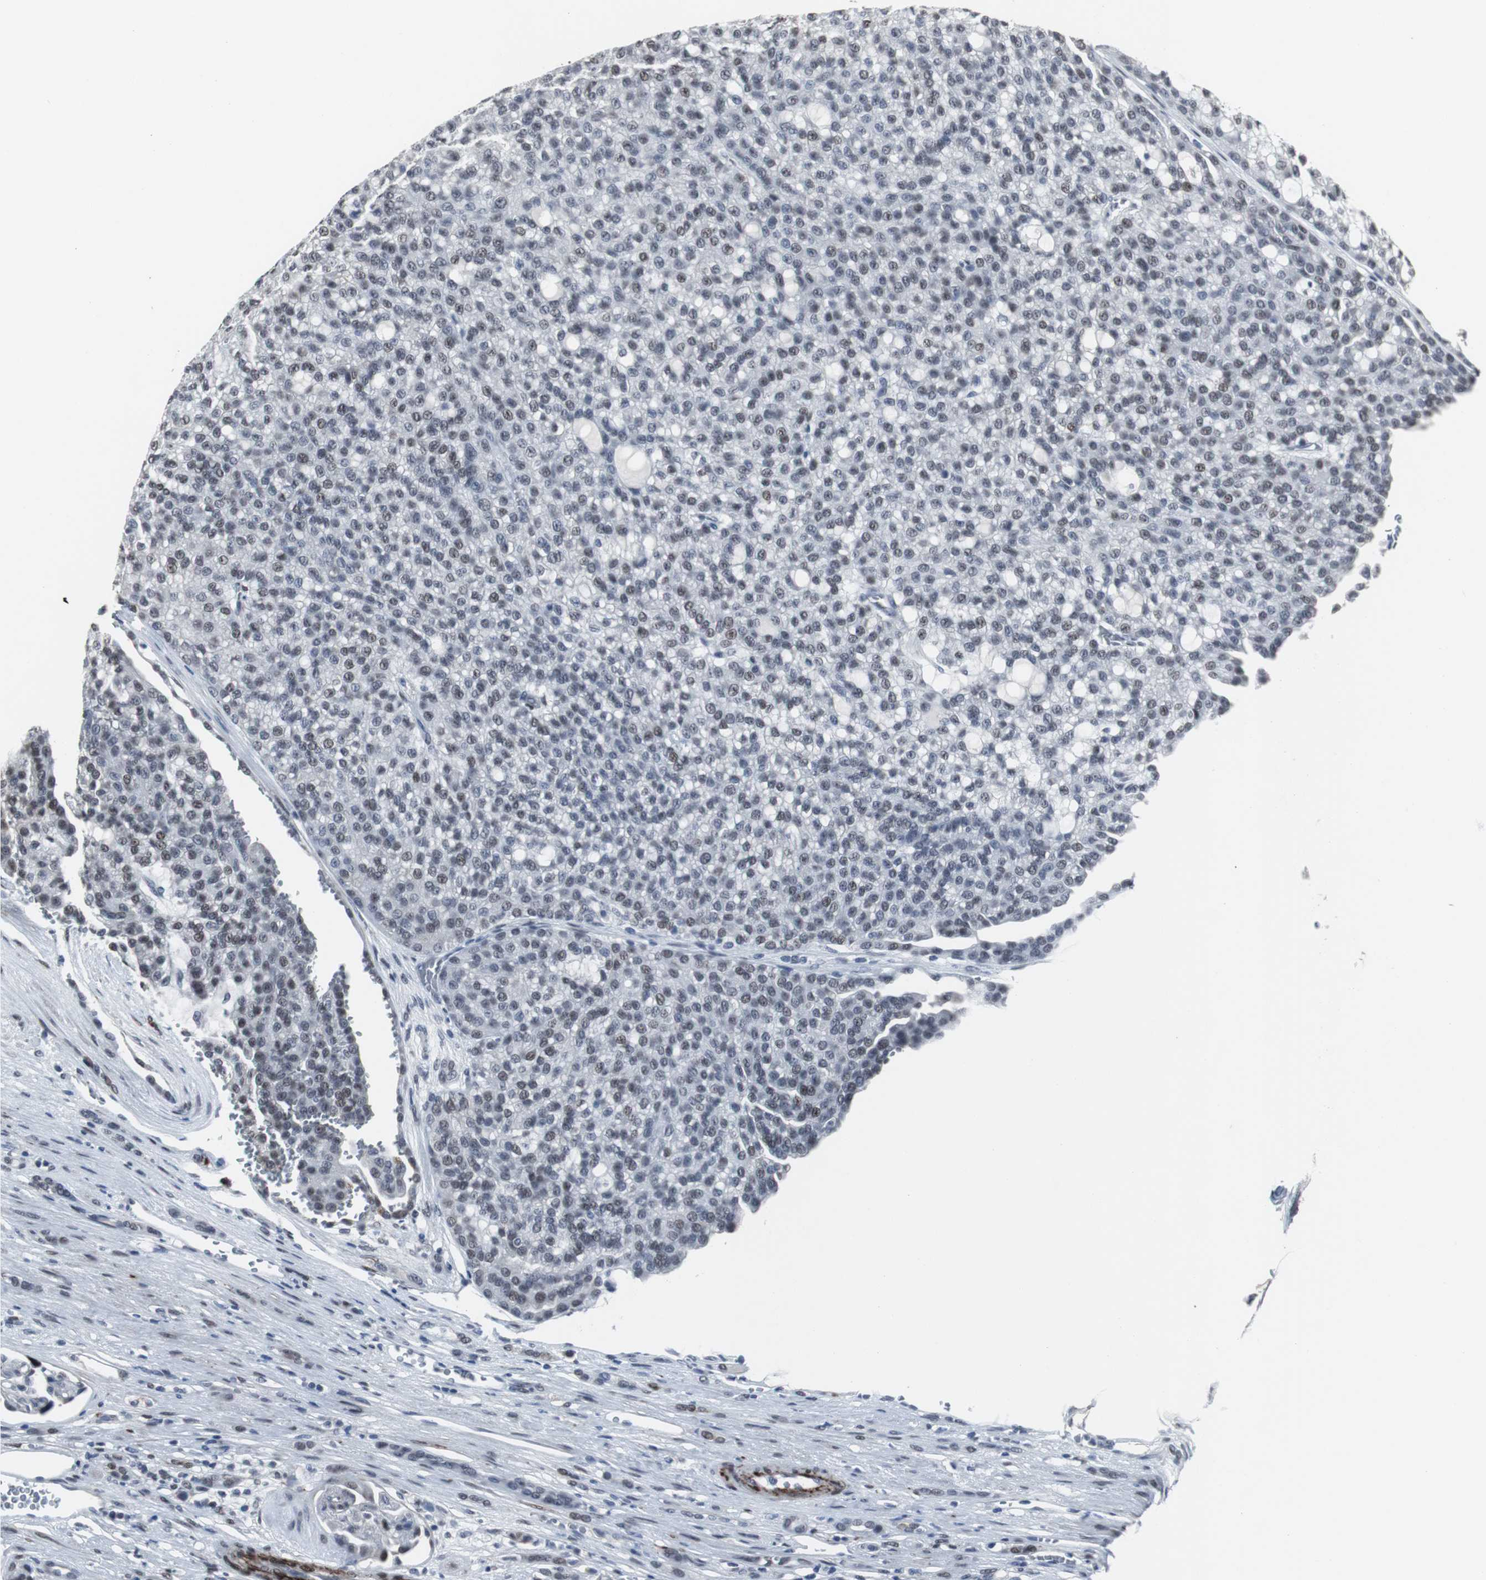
{"staining": {"intensity": "moderate", "quantity": "25%-75%", "location": "nuclear"}, "tissue": "renal cancer", "cell_type": "Tumor cells", "image_type": "cancer", "snomed": [{"axis": "morphology", "description": "Adenocarcinoma, NOS"}, {"axis": "topography", "description": "Kidney"}], "caption": "Renal cancer tissue exhibits moderate nuclear expression in about 25%-75% of tumor cells The staining was performed using DAB (3,3'-diaminobenzidine) to visualize the protein expression in brown, while the nuclei were stained in blue with hematoxylin (Magnification: 20x).", "gene": "FOXP4", "patient": {"sex": "male", "age": 63}}